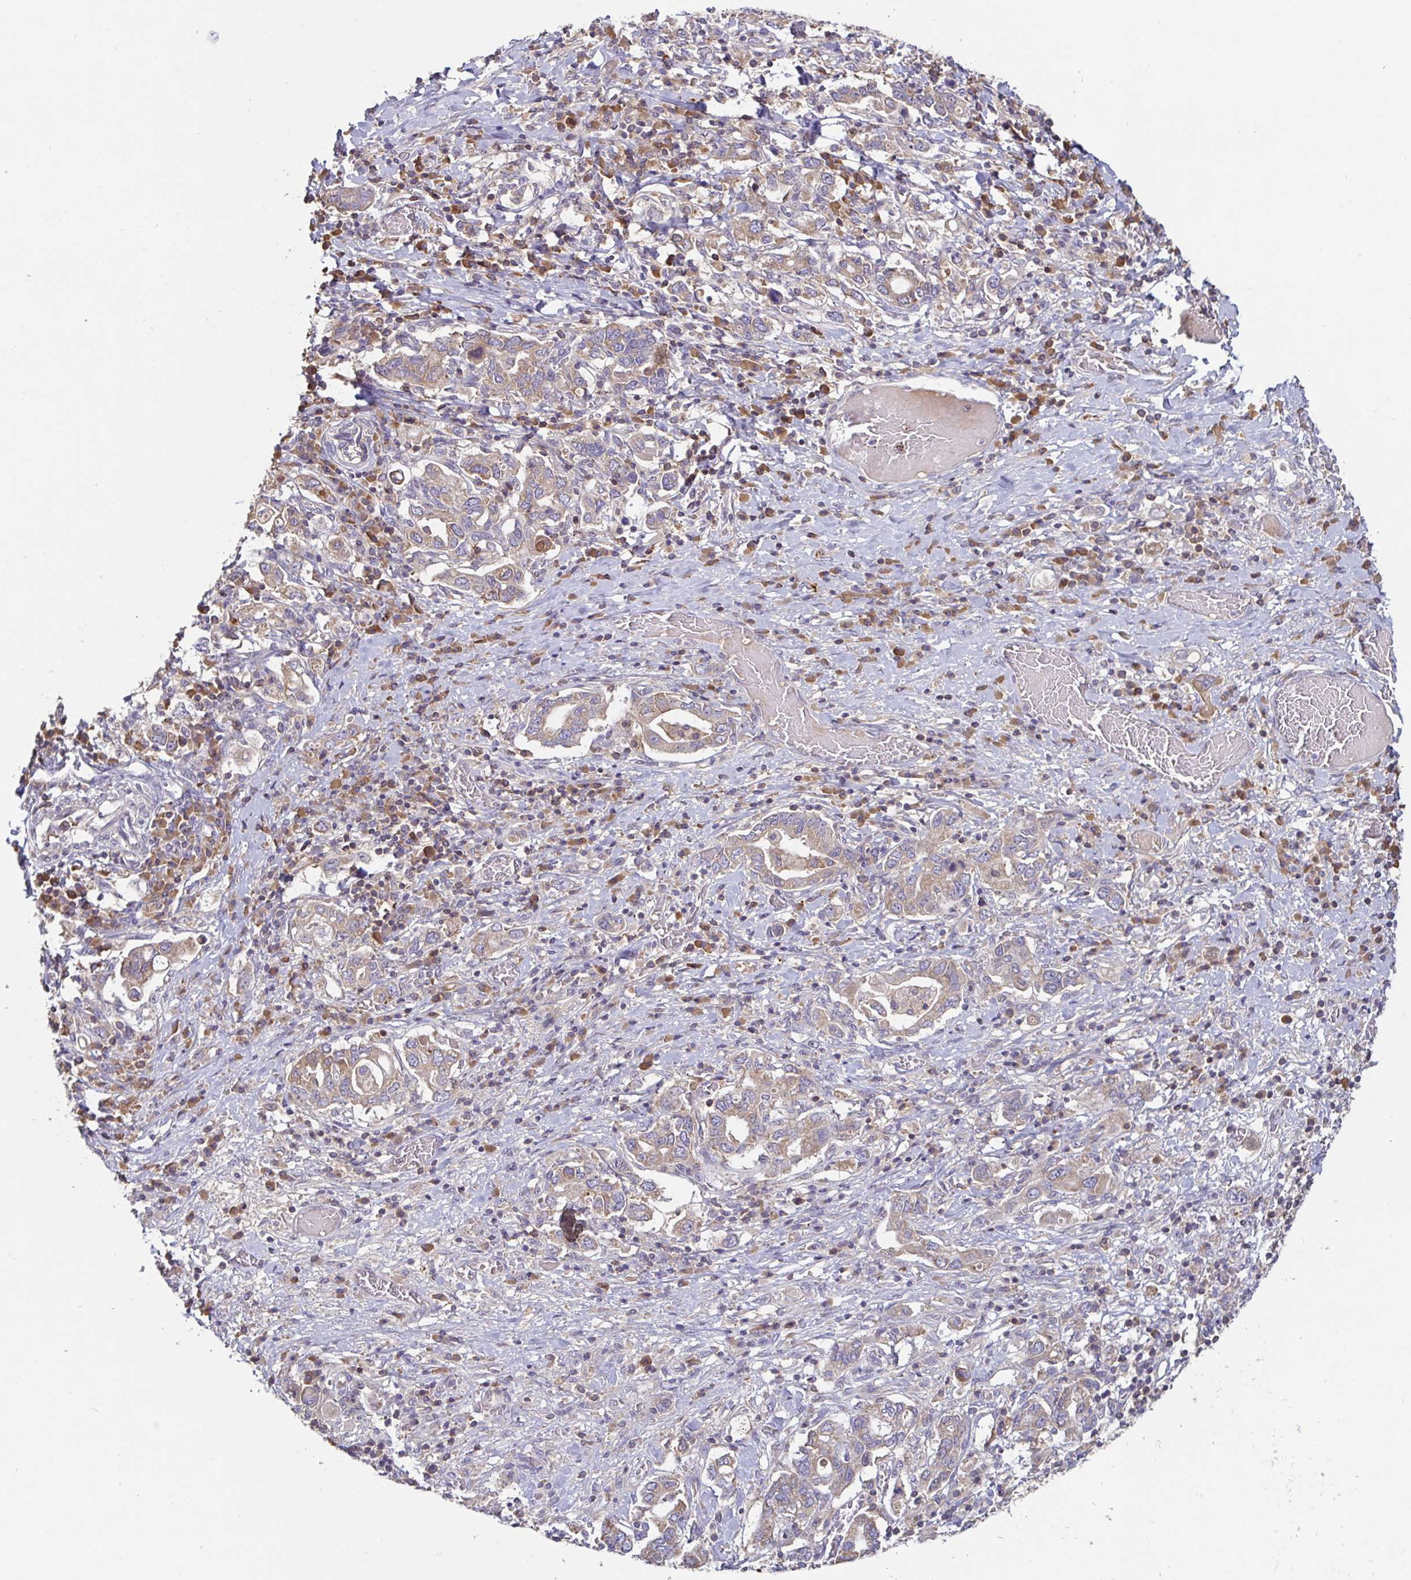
{"staining": {"intensity": "weak", "quantity": "25%-75%", "location": "cytoplasmic/membranous"}, "tissue": "stomach cancer", "cell_type": "Tumor cells", "image_type": "cancer", "snomed": [{"axis": "morphology", "description": "Adenocarcinoma, NOS"}, {"axis": "topography", "description": "Stomach, upper"}, {"axis": "topography", "description": "Stomach"}], "caption": "Protein positivity by IHC reveals weak cytoplasmic/membranous positivity in approximately 25%-75% of tumor cells in stomach cancer (adenocarcinoma). Immunohistochemistry stains the protein in brown and the nuclei are stained blue.", "gene": "LARP1", "patient": {"sex": "male", "age": 62}}